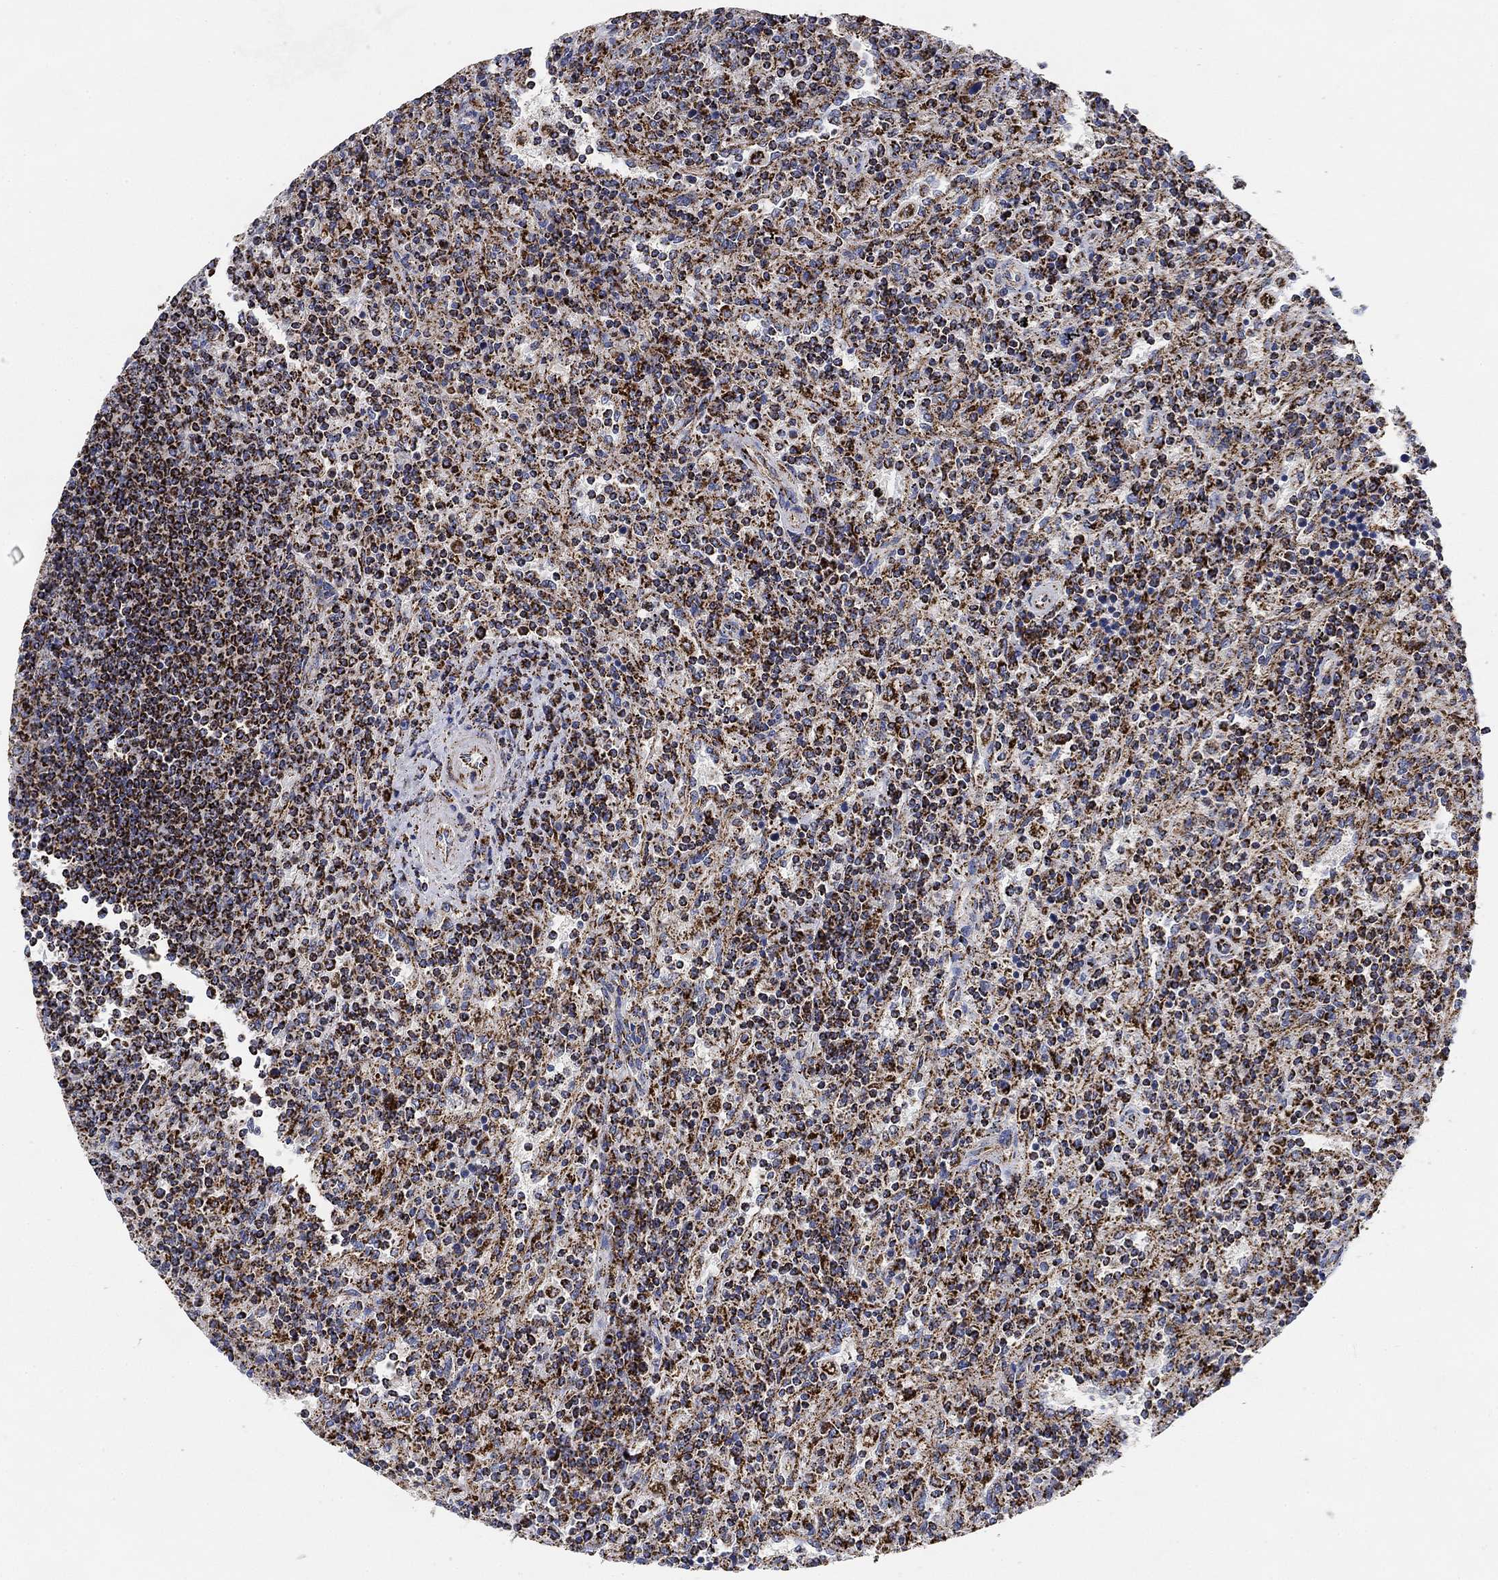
{"staining": {"intensity": "strong", "quantity": "25%-75%", "location": "cytoplasmic/membranous"}, "tissue": "lymphoma", "cell_type": "Tumor cells", "image_type": "cancer", "snomed": [{"axis": "morphology", "description": "Malignant lymphoma, non-Hodgkin's type, Low grade"}, {"axis": "topography", "description": "Spleen"}], "caption": "High-power microscopy captured an immunohistochemistry histopathology image of lymphoma, revealing strong cytoplasmic/membranous staining in about 25%-75% of tumor cells. The staining was performed using DAB to visualize the protein expression in brown, while the nuclei were stained in blue with hematoxylin (Magnification: 20x).", "gene": "NDUFS3", "patient": {"sex": "male", "age": 62}}